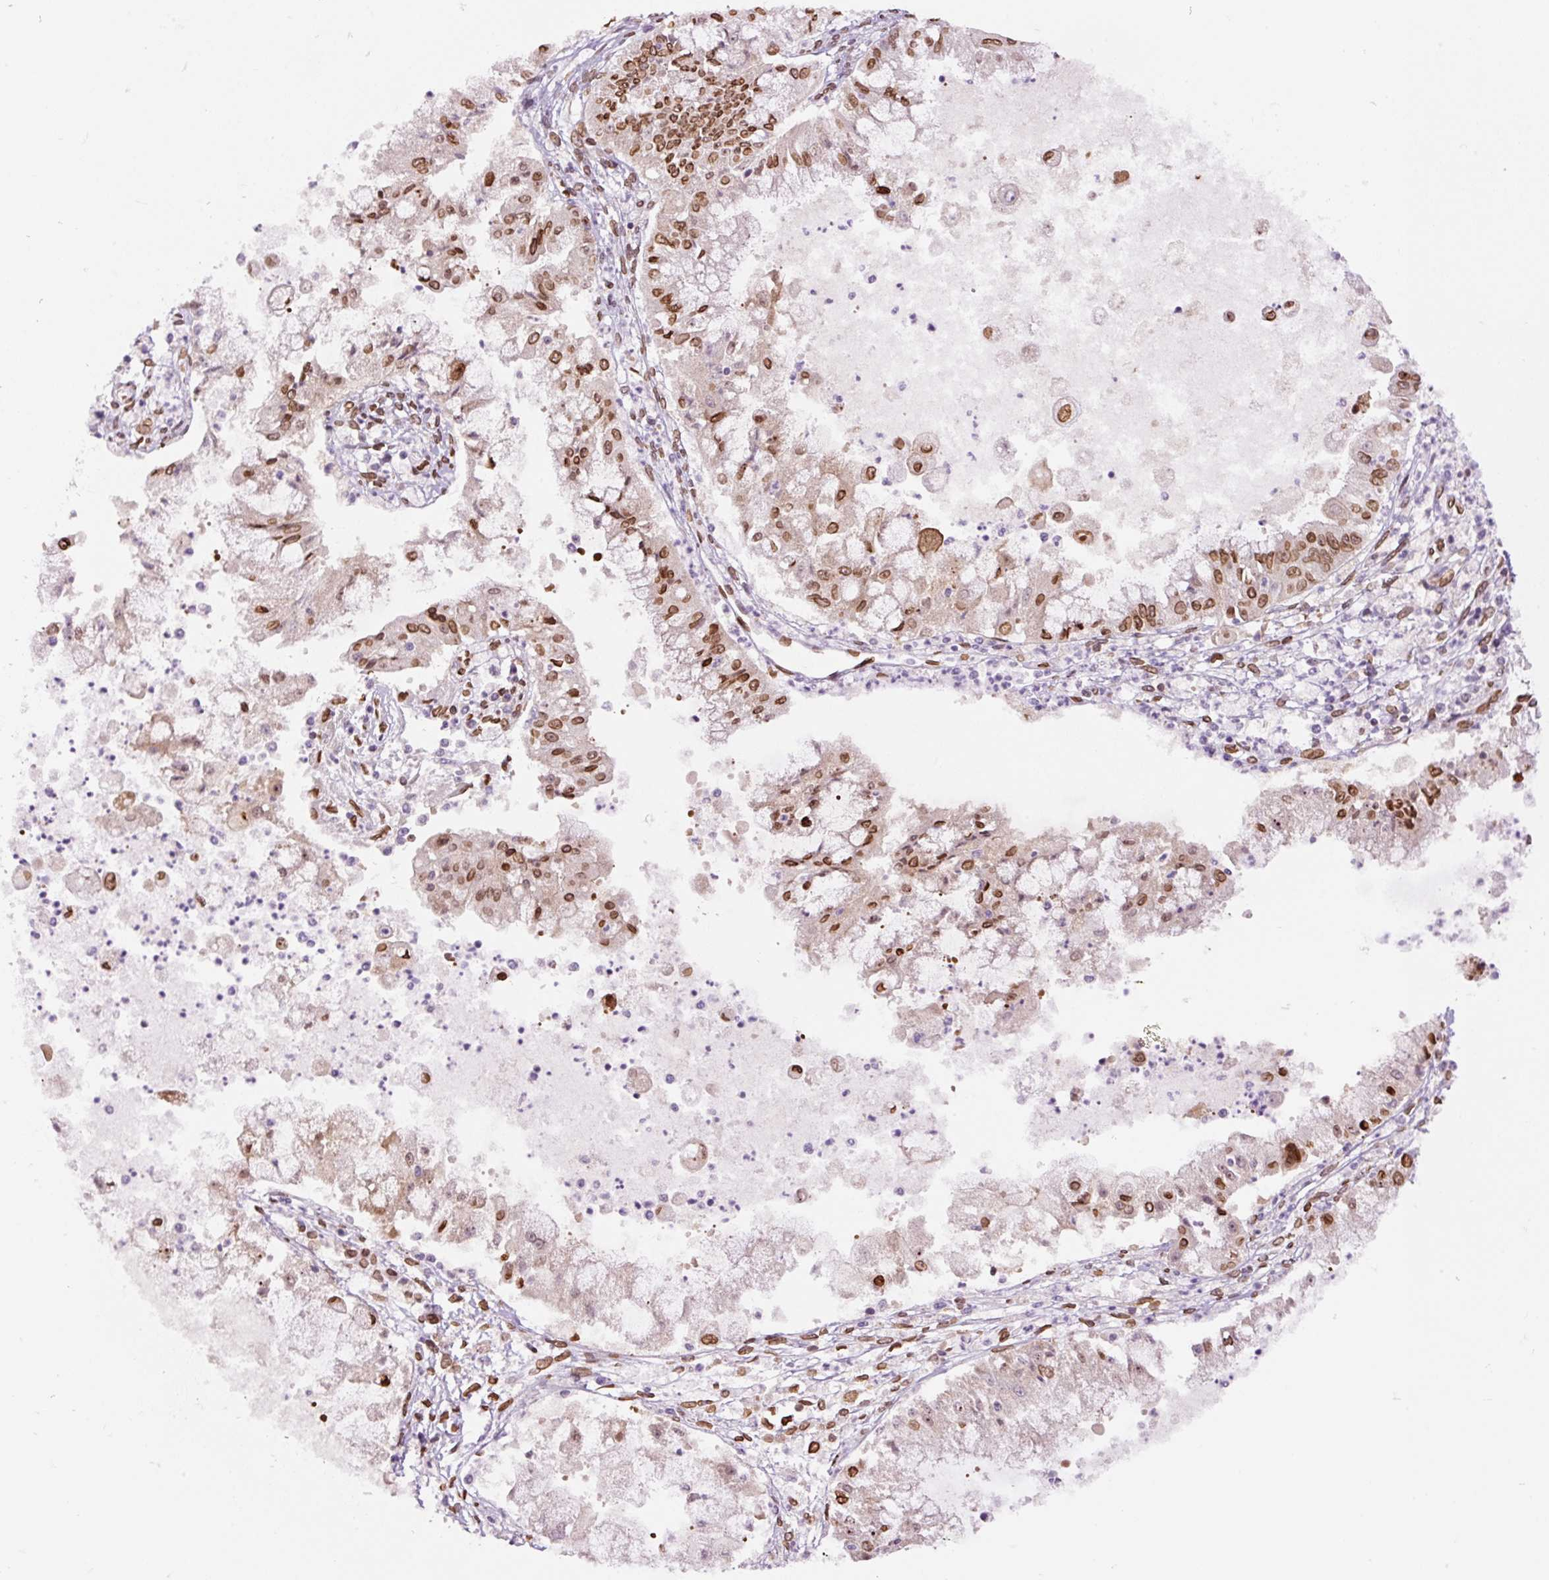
{"staining": {"intensity": "moderate", "quantity": ">75%", "location": "cytoplasmic/membranous,nuclear"}, "tissue": "ovarian cancer", "cell_type": "Tumor cells", "image_type": "cancer", "snomed": [{"axis": "morphology", "description": "Cystadenocarcinoma, mucinous, NOS"}, {"axis": "topography", "description": "Ovary"}], "caption": "Tumor cells exhibit medium levels of moderate cytoplasmic/membranous and nuclear expression in approximately >75% of cells in human mucinous cystadenocarcinoma (ovarian).", "gene": "ZNF224", "patient": {"sex": "female", "age": 70}}